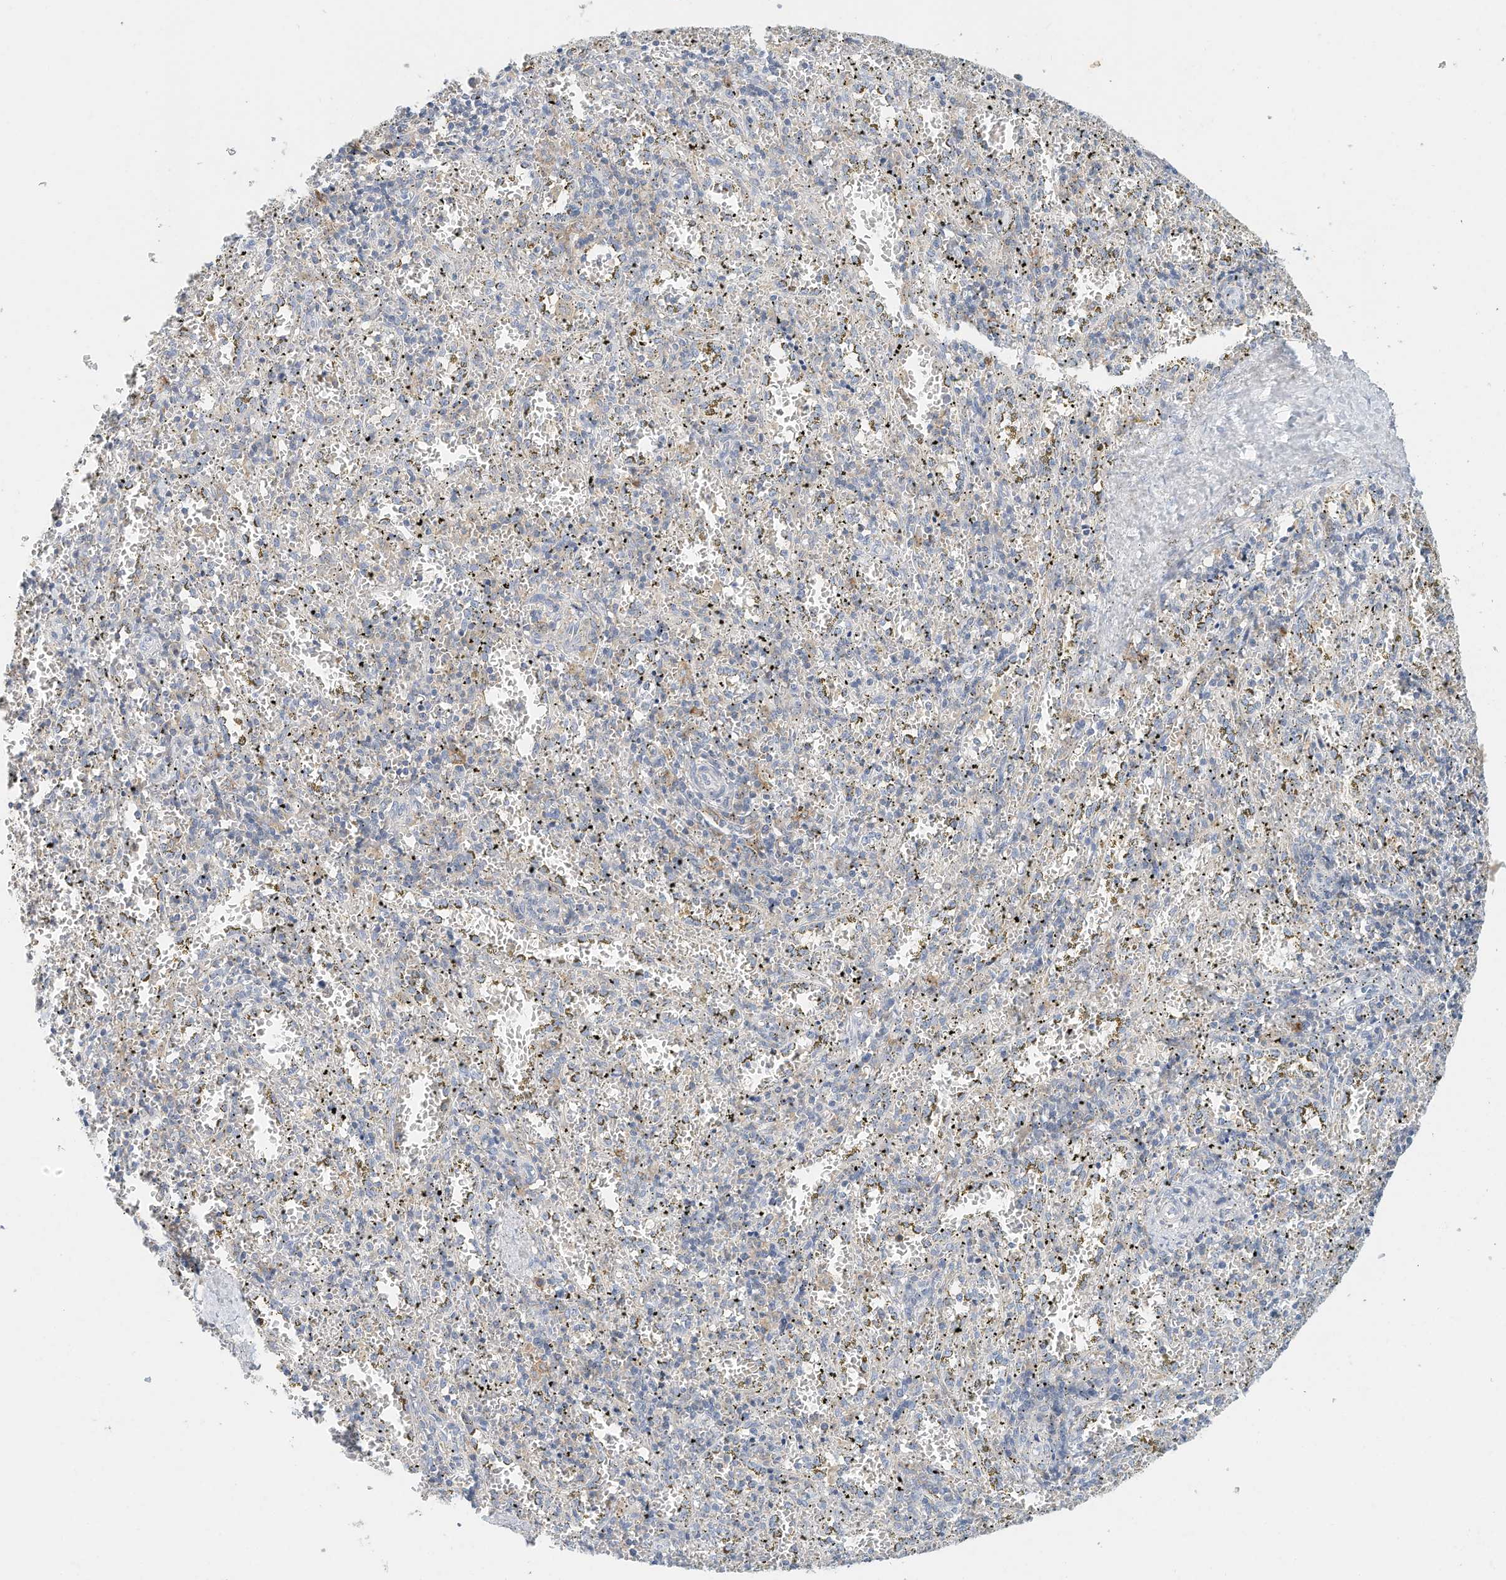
{"staining": {"intensity": "negative", "quantity": "none", "location": "none"}, "tissue": "spleen", "cell_type": "Cells in red pulp", "image_type": "normal", "snomed": [{"axis": "morphology", "description": "Normal tissue, NOS"}, {"axis": "topography", "description": "Spleen"}], "caption": "High power microscopy image of an immunohistochemistry (IHC) photomicrograph of benign spleen, revealing no significant staining in cells in red pulp.", "gene": "MICAL1", "patient": {"sex": "male", "age": 11}}